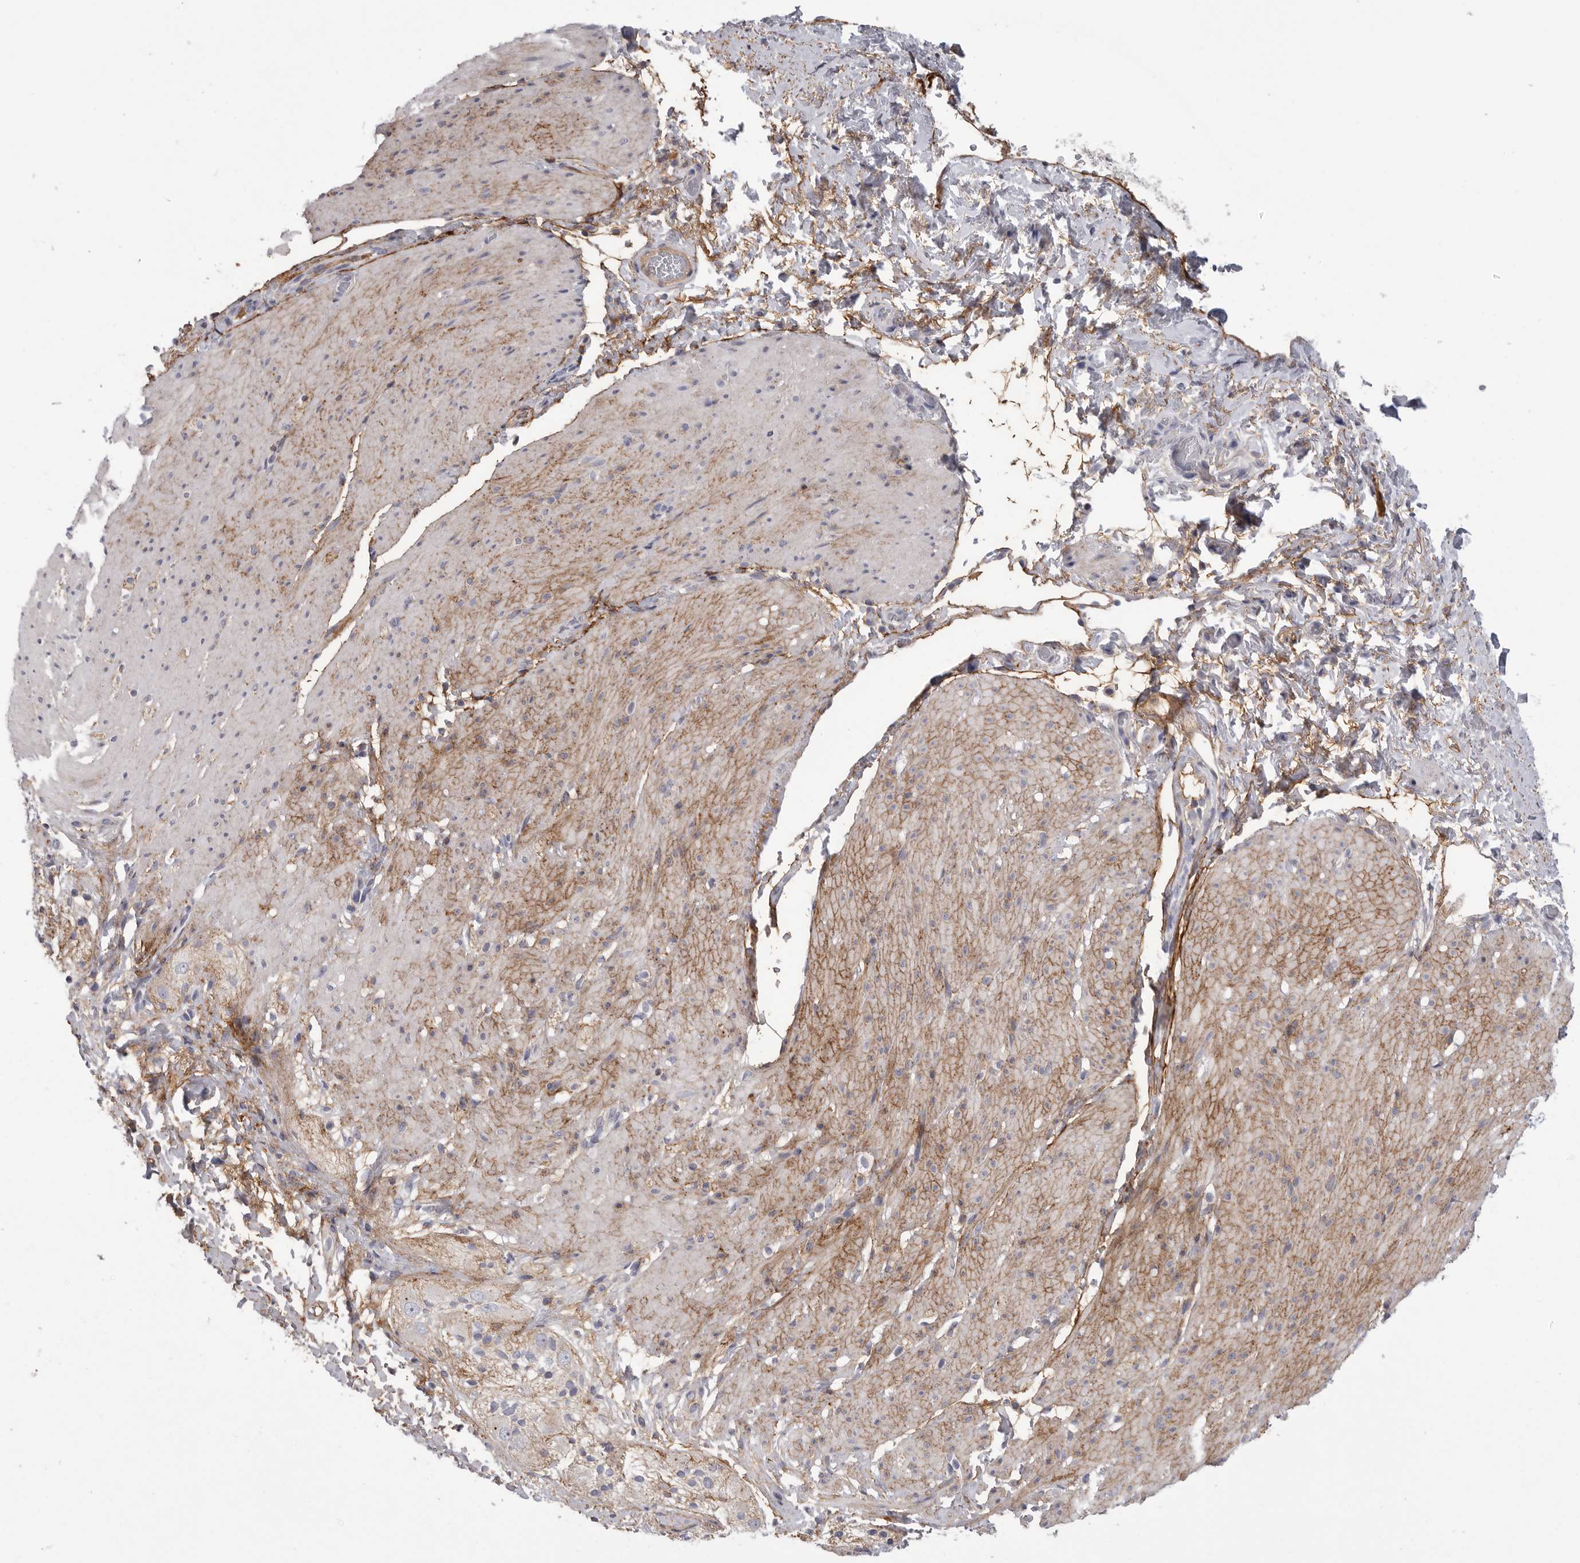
{"staining": {"intensity": "moderate", "quantity": "25%-75%", "location": "cytoplasmic/membranous"}, "tissue": "smooth muscle", "cell_type": "Smooth muscle cells", "image_type": "normal", "snomed": [{"axis": "morphology", "description": "Normal tissue, NOS"}, {"axis": "topography", "description": "Smooth muscle"}, {"axis": "topography", "description": "Small intestine"}], "caption": "Immunohistochemistry (IHC) of unremarkable human smooth muscle reveals medium levels of moderate cytoplasmic/membranous staining in approximately 25%-75% of smooth muscle cells.", "gene": "SDC3", "patient": {"sex": "female", "age": 84}}